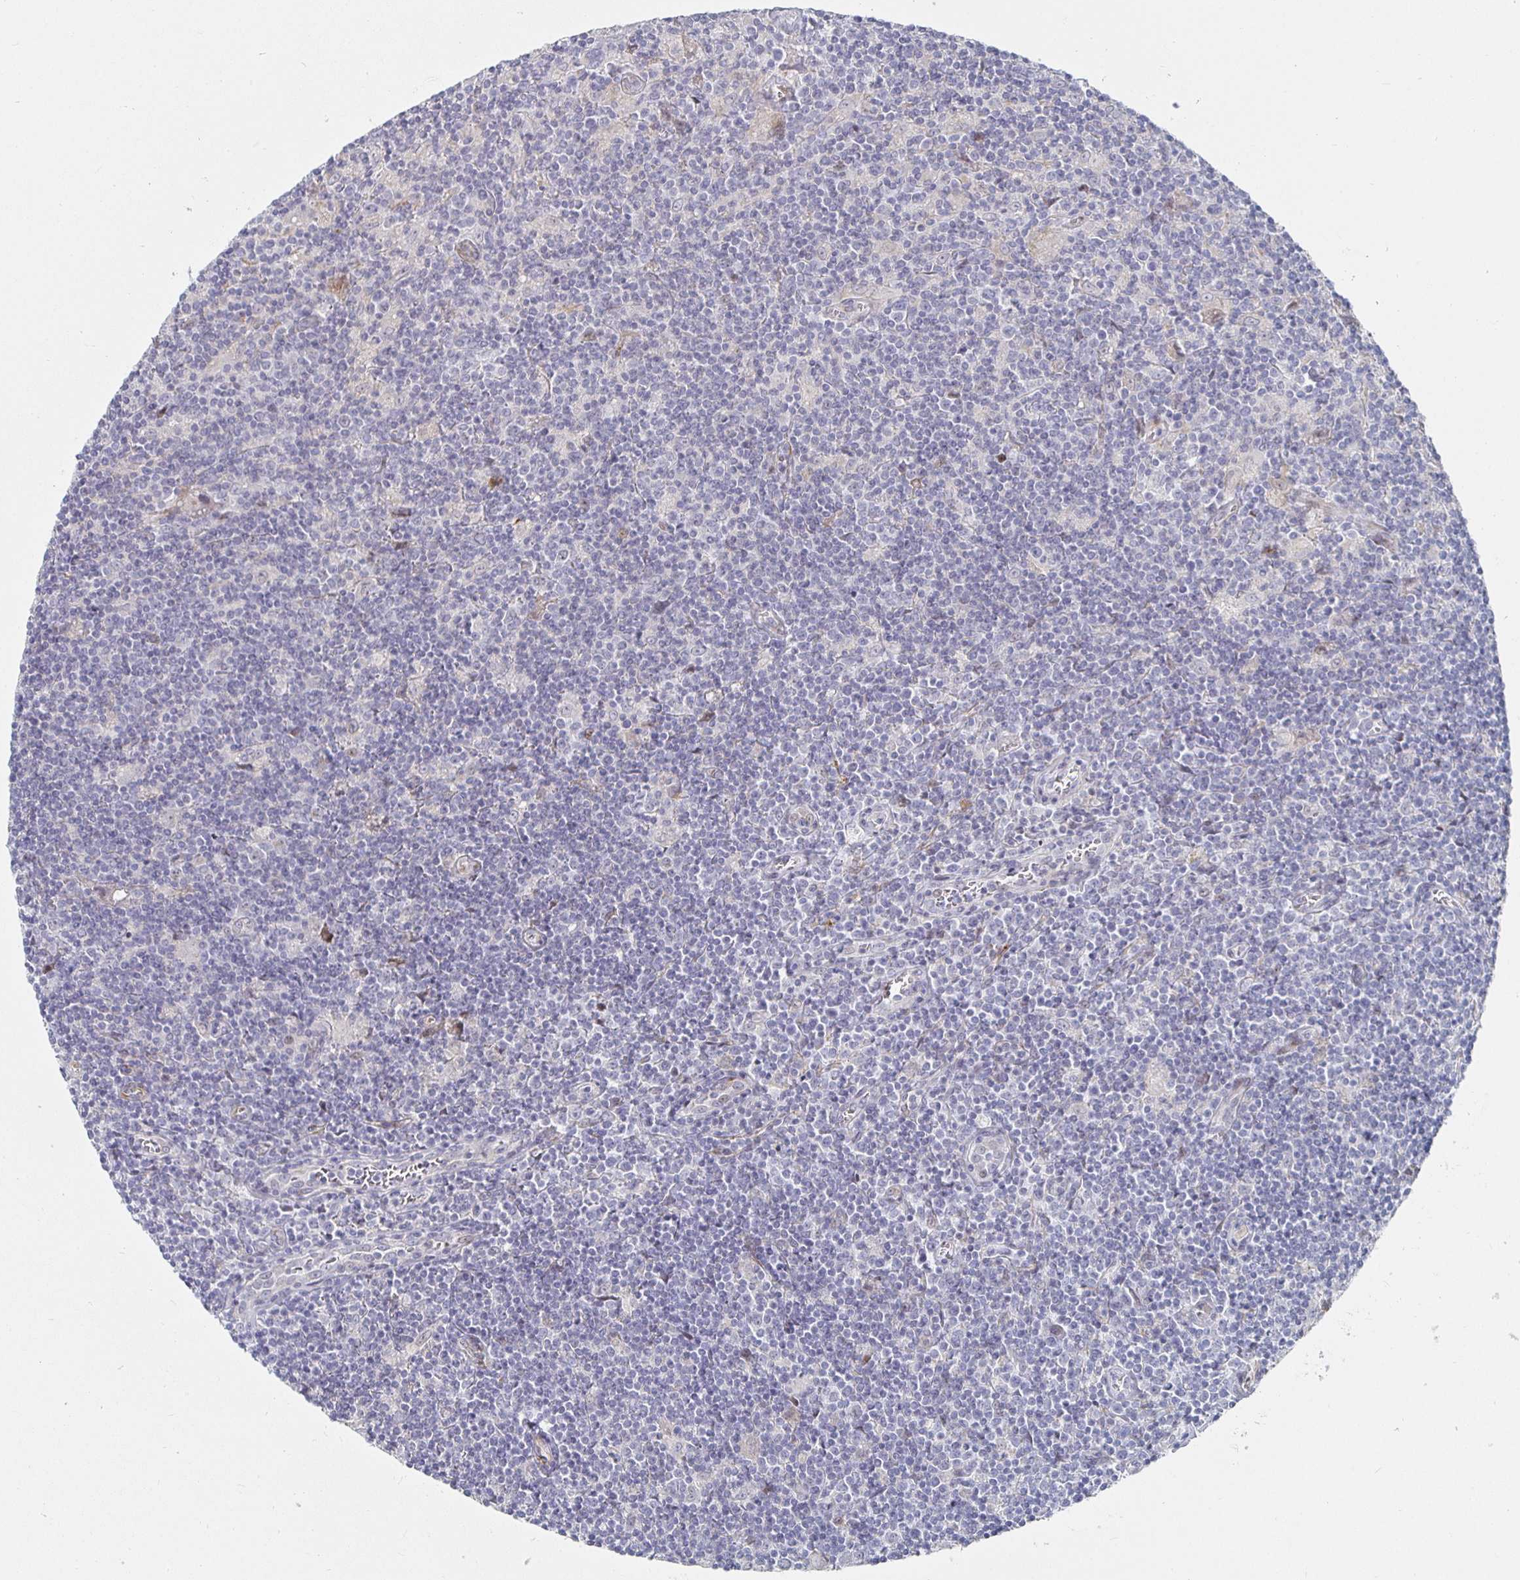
{"staining": {"intensity": "negative", "quantity": "none", "location": "none"}, "tissue": "lymphoma", "cell_type": "Tumor cells", "image_type": "cancer", "snomed": [{"axis": "morphology", "description": "Hodgkin's disease, NOS"}, {"axis": "topography", "description": "Lymph node"}], "caption": "Immunohistochemistry micrograph of neoplastic tissue: Hodgkin's disease stained with DAB exhibits no significant protein expression in tumor cells.", "gene": "S100G", "patient": {"sex": "male", "age": 40}}